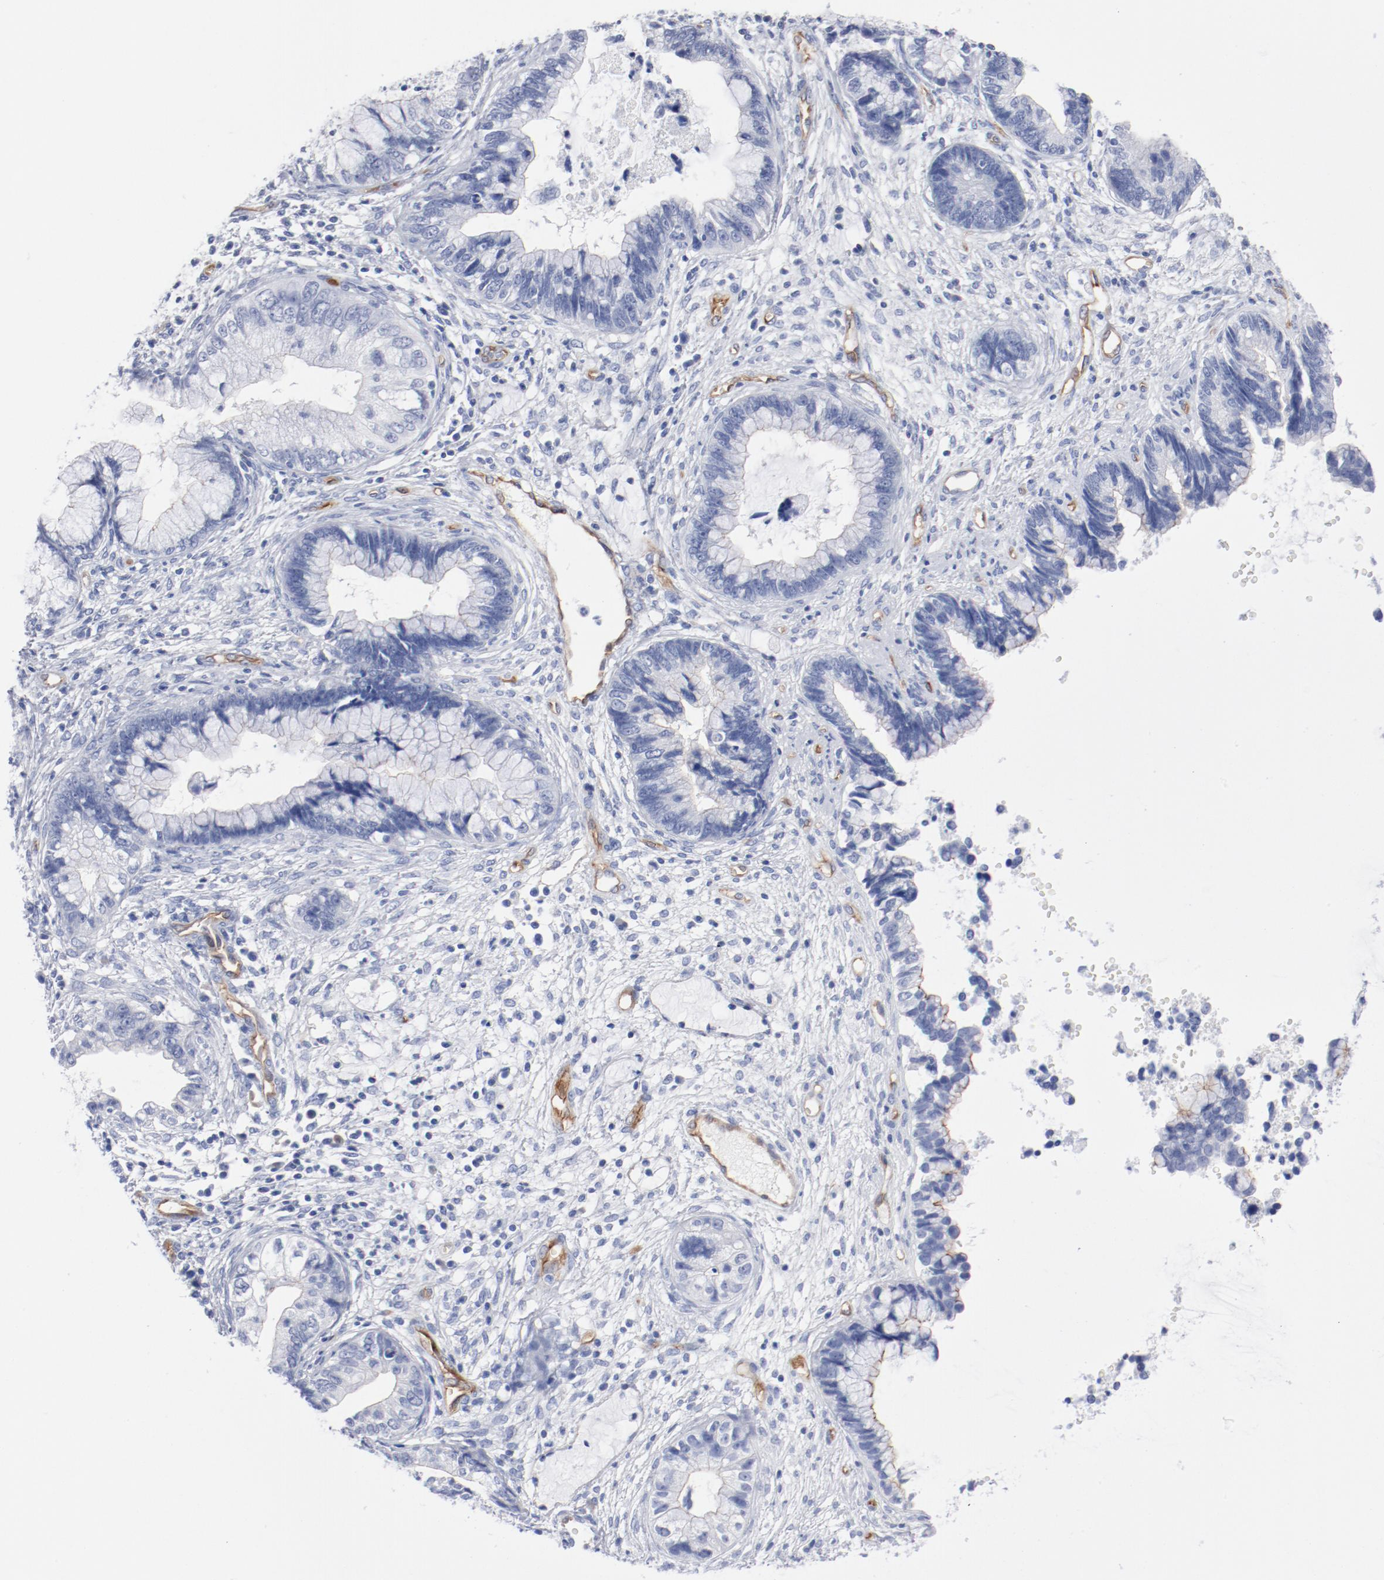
{"staining": {"intensity": "negative", "quantity": "none", "location": "none"}, "tissue": "cervical cancer", "cell_type": "Tumor cells", "image_type": "cancer", "snomed": [{"axis": "morphology", "description": "Adenocarcinoma, NOS"}, {"axis": "topography", "description": "Cervix"}], "caption": "The immunohistochemistry photomicrograph has no significant positivity in tumor cells of adenocarcinoma (cervical) tissue.", "gene": "SHANK3", "patient": {"sex": "female", "age": 44}}